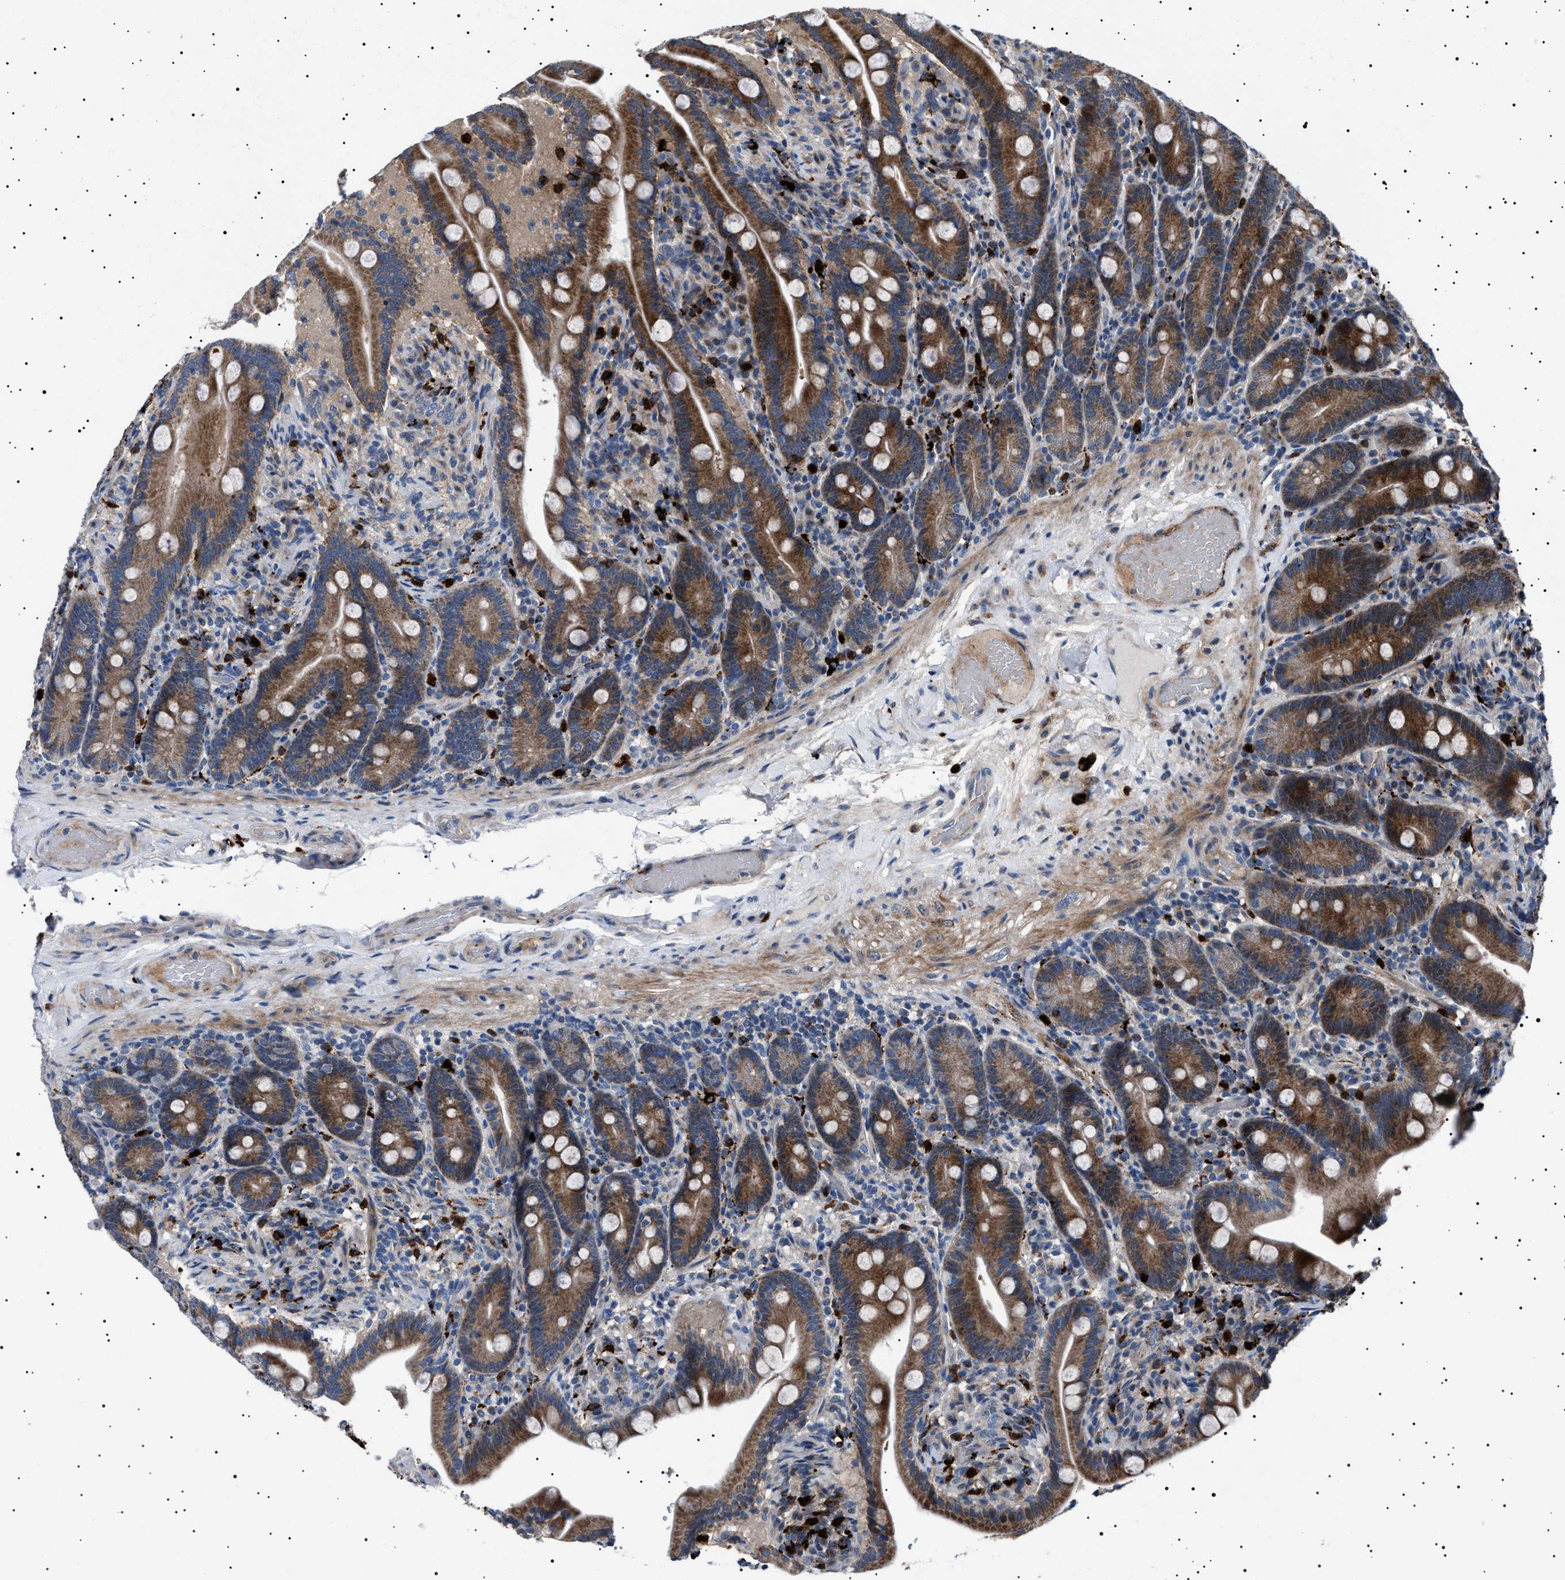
{"staining": {"intensity": "moderate", "quantity": ">75%", "location": "cytoplasmic/membranous"}, "tissue": "duodenum", "cell_type": "Glandular cells", "image_type": "normal", "snomed": [{"axis": "morphology", "description": "Normal tissue, NOS"}, {"axis": "topography", "description": "Duodenum"}], "caption": "The micrograph reveals immunohistochemical staining of benign duodenum. There is moderate cytoplasmic/membranous positivity is appreciated in approximately >75% of glandular cells.", "gene": "PTRH1", "patient": {"sex": "male", "age": 54}}